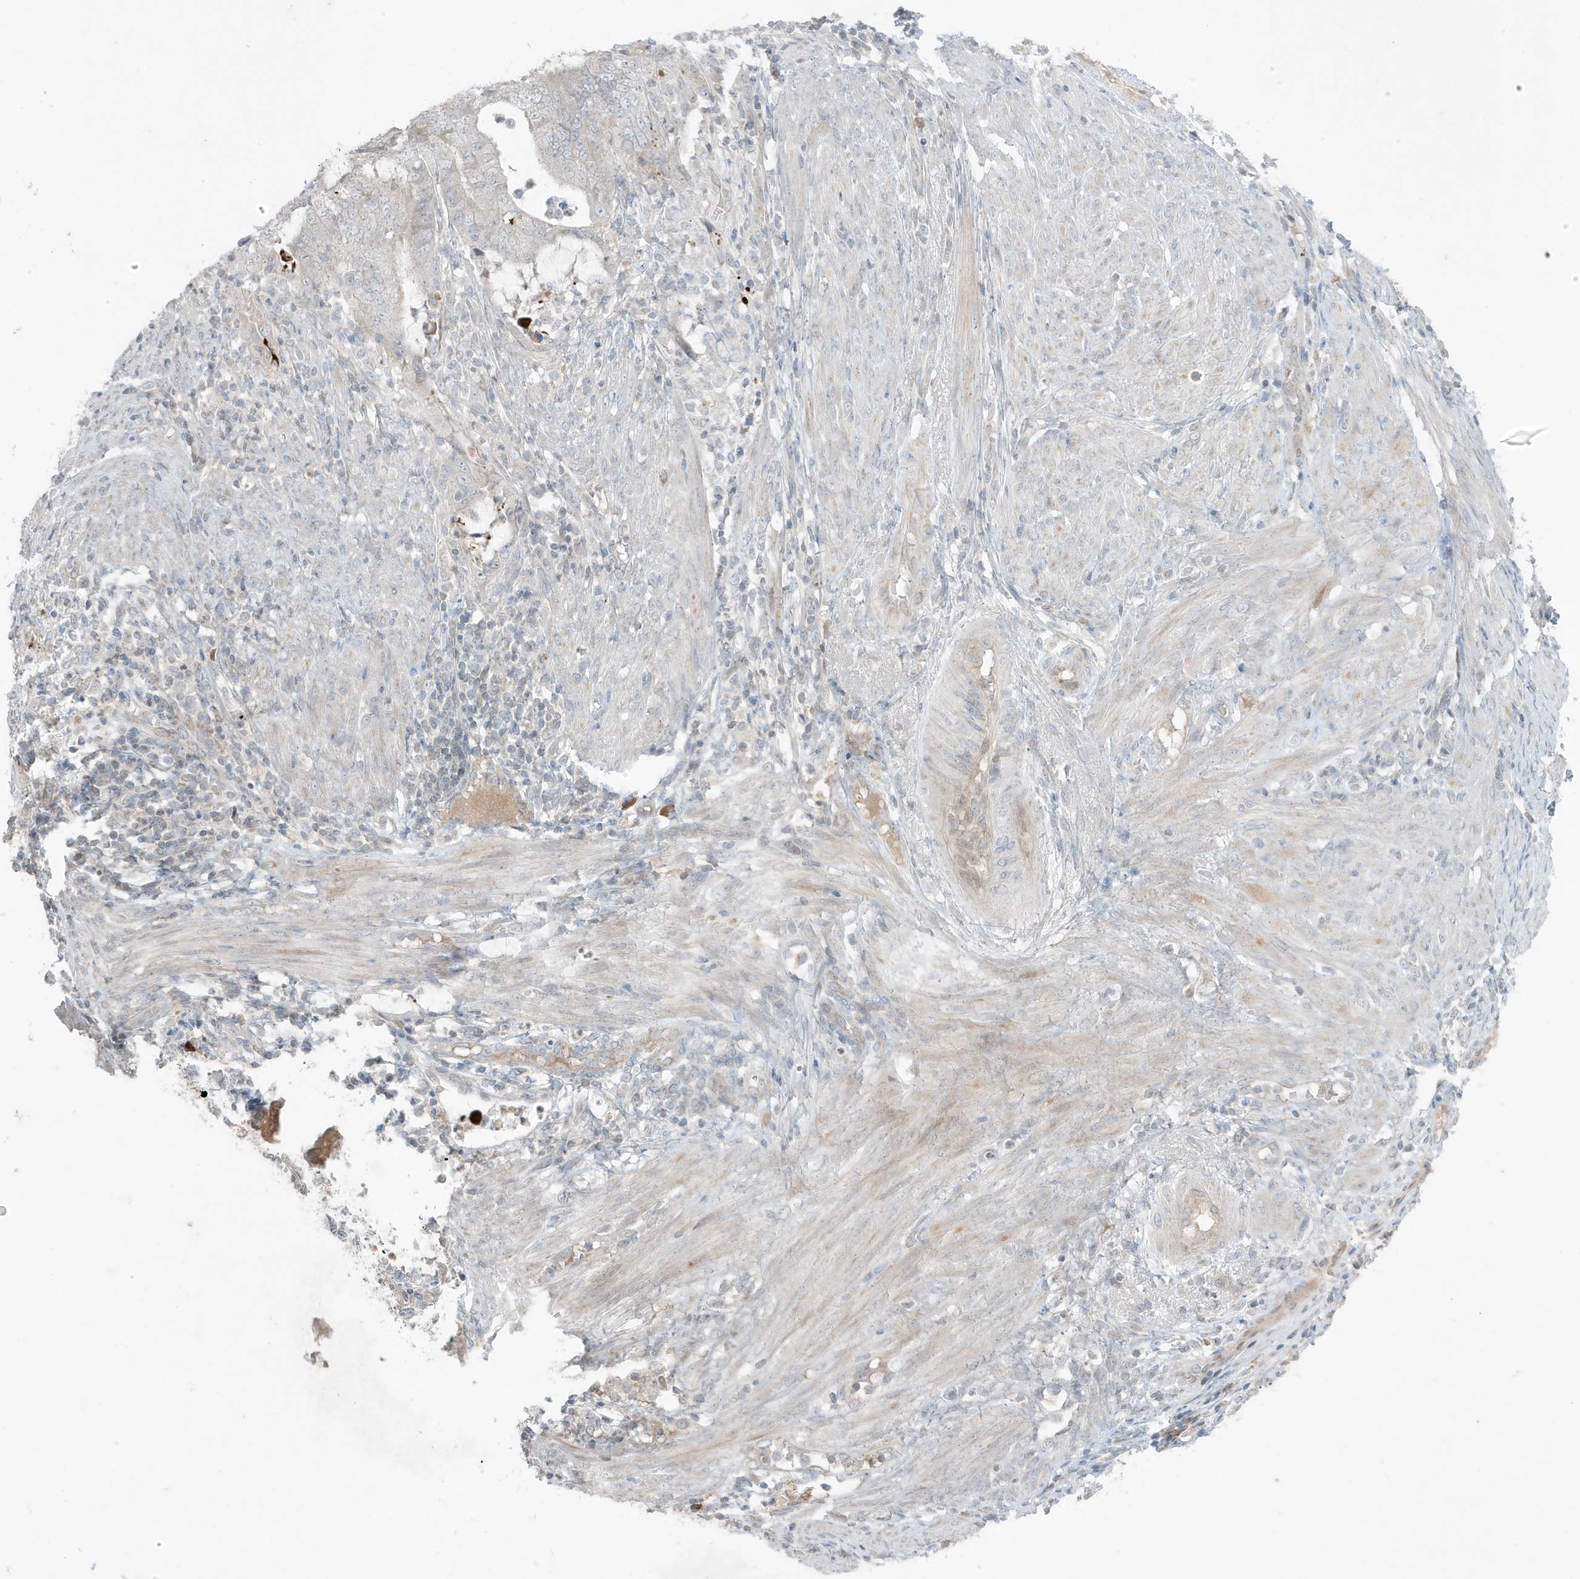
{"staining": {"intensity": "weak", "quantity": "<25%", "location": "cytoplasmic/membranous"}, "tissue": "endometrial cancer", "cell_type": "Tumor cells", "image_type": "cancer", "snomed": [{"axis": "morphology", "description": "Adenocarcinoma, NOS"}, {"axis": "topography", "description": "Endometrium"}], "caption": "The photomicrograph exhibits no significant expression in tumor cells of endometrial adenocarcinoma.", "gene": "FNDC1", "patient": {"sex": "female", "age": 51}}